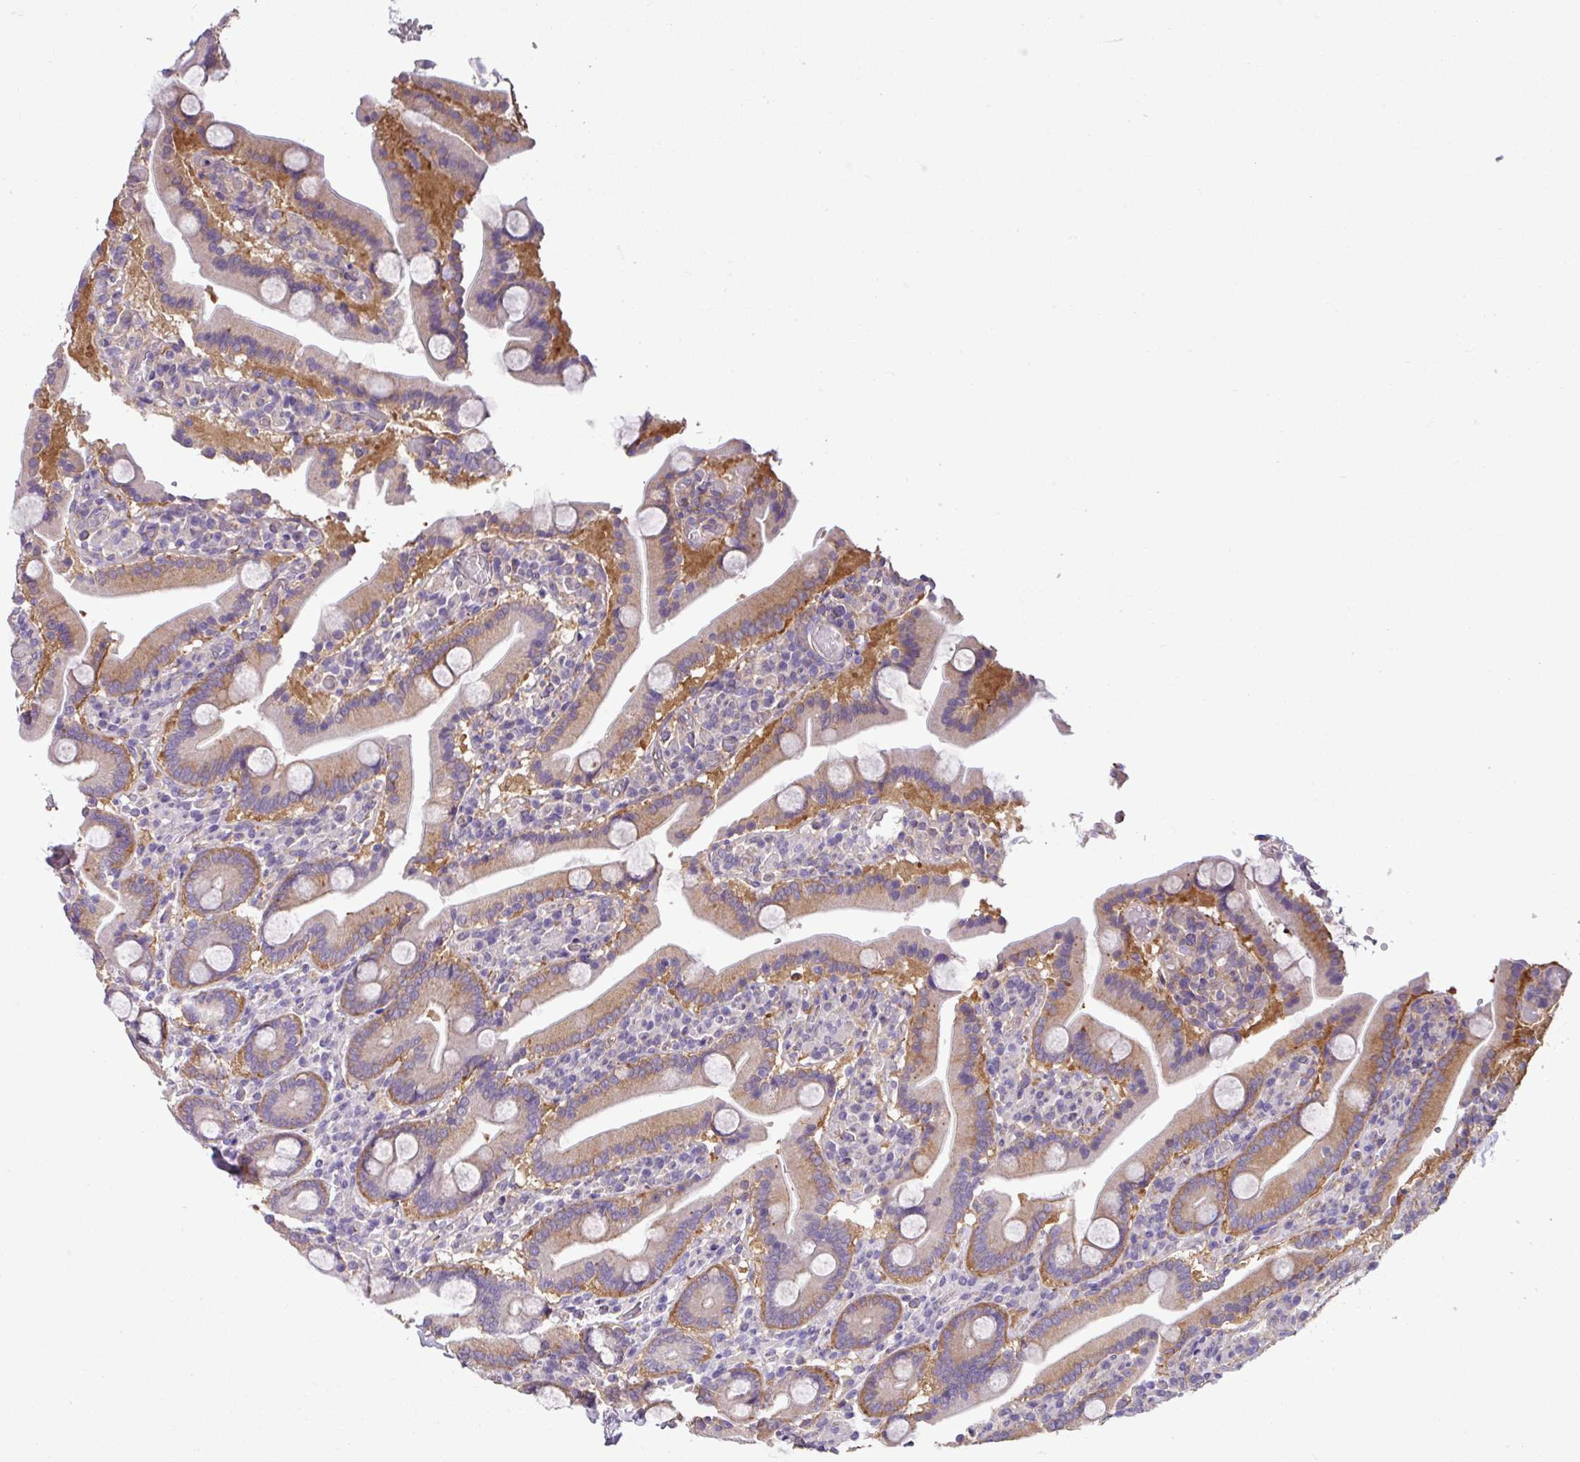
{"staining": {"intensity": "moderate", "quantity": "25%-75%", "location": "cytoplasmic/membranous"}, "tissue": "duodenum", "cell_type": "Glandular cells", "image_type": "normal", "snomed": [{"axis": "morphology", "description": "Normal tissue, NOS"}, {"axis": "topography", "description": "Duodenum"}], "caption": "Human duodenum stained with a protein marker demonstrates moderate staining in glandular cells.", "gene": "SLC23A2", "patient": {"sex": "male", "age": 55}}